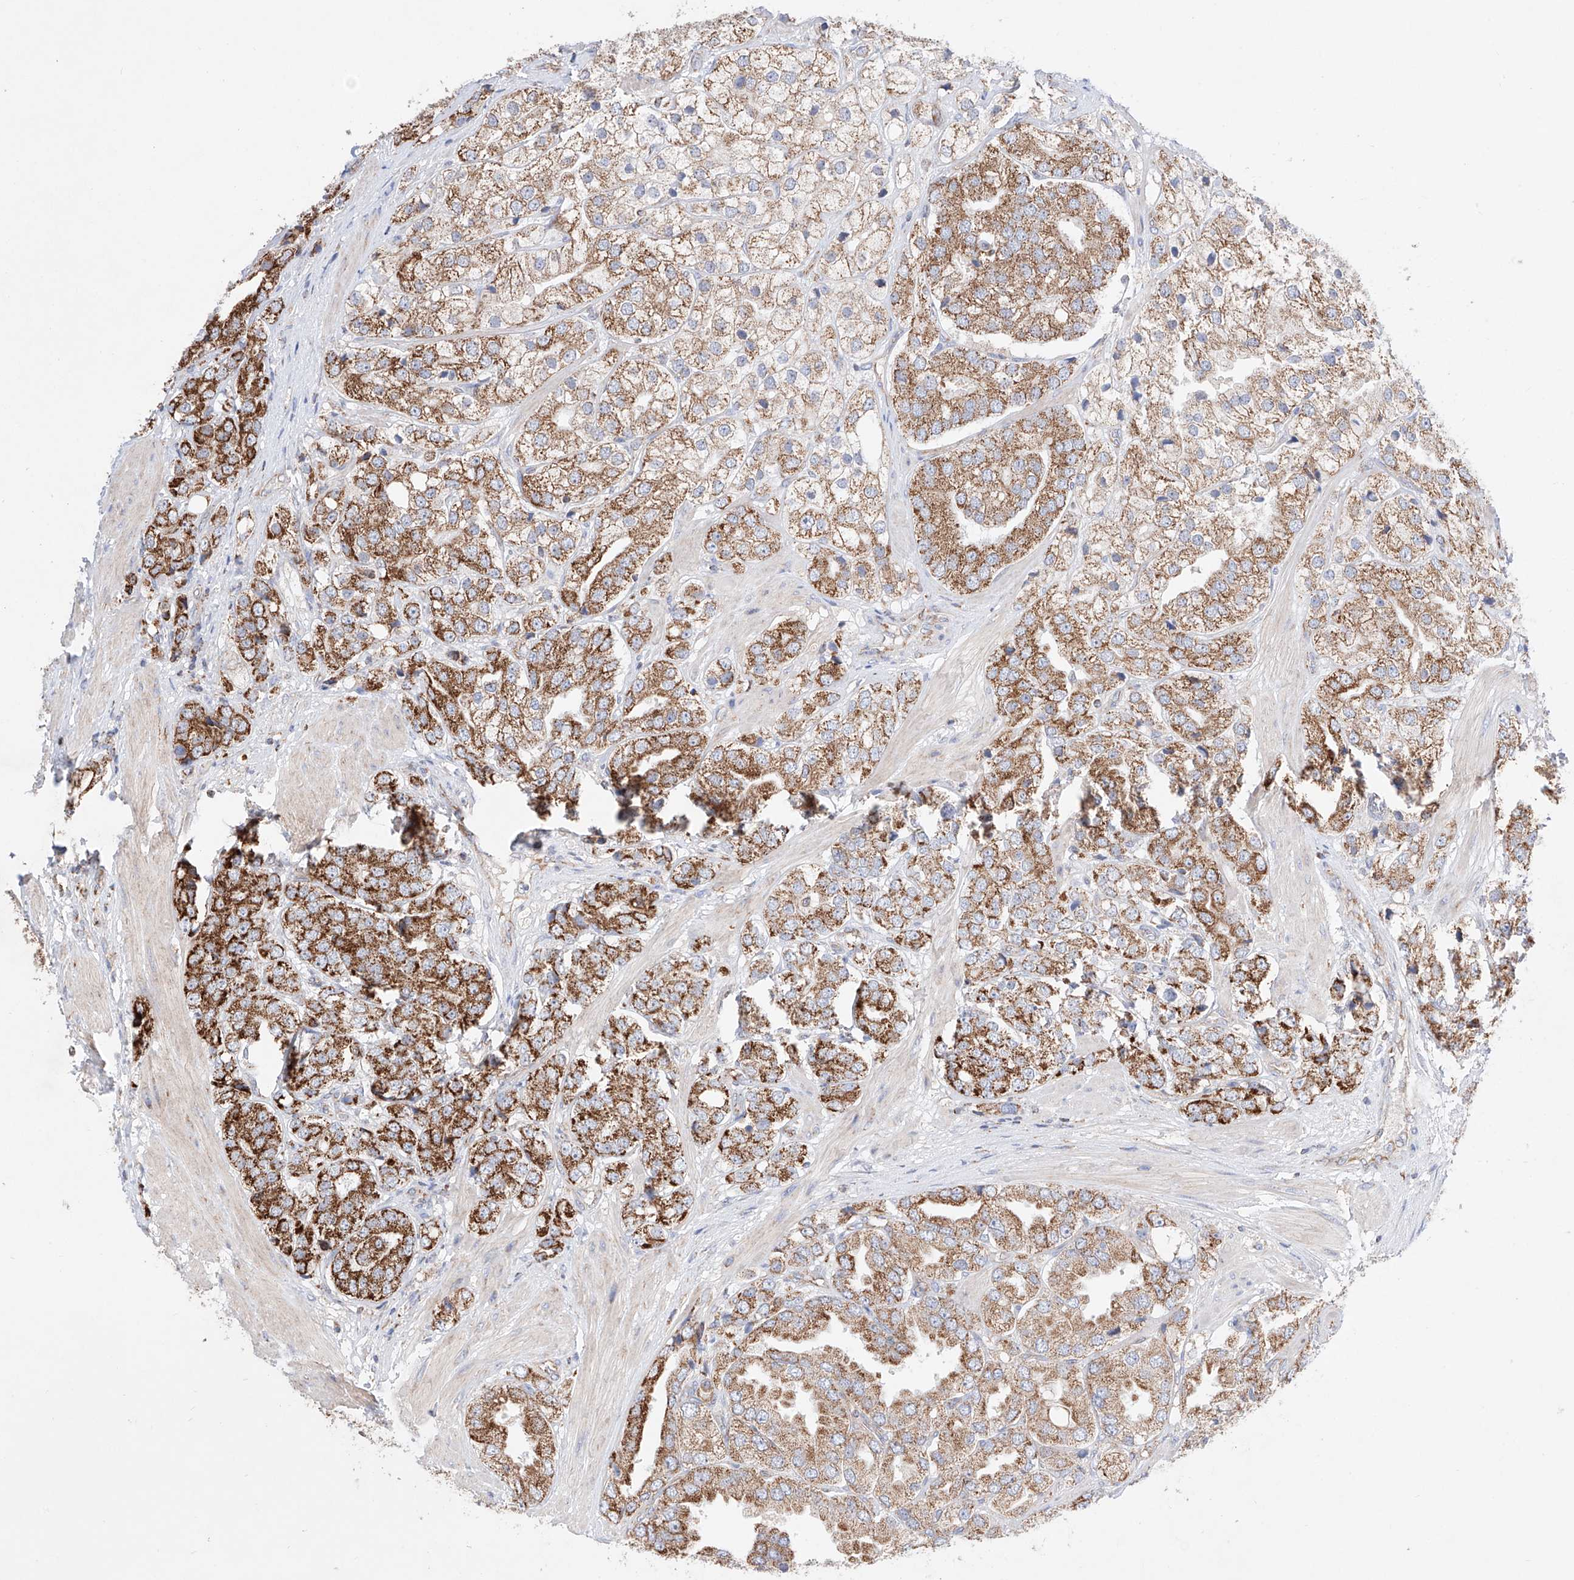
{"staining": {"intensity": "strong", "quantity": "25%-75%", "location": "cytoplasmic/membranous"}, "tissue": "prostate cancer", "cell_type": "Tumor cells", "image_type": "cancer", "snomed": [{"axis": "morphology", "description": "Adenocarcinoma, High grade"}, {"axis": "topography", "description": "Prostate"}], "caption": "Protein expression analysis of human adenocarcinoma (high-grade) (prostate) reveals strong cytoplasmic/membranous staining in about 25%-75% of tumor cells.", "gene": "KTI12", "patient": {"sex": "male", "age": 50}}